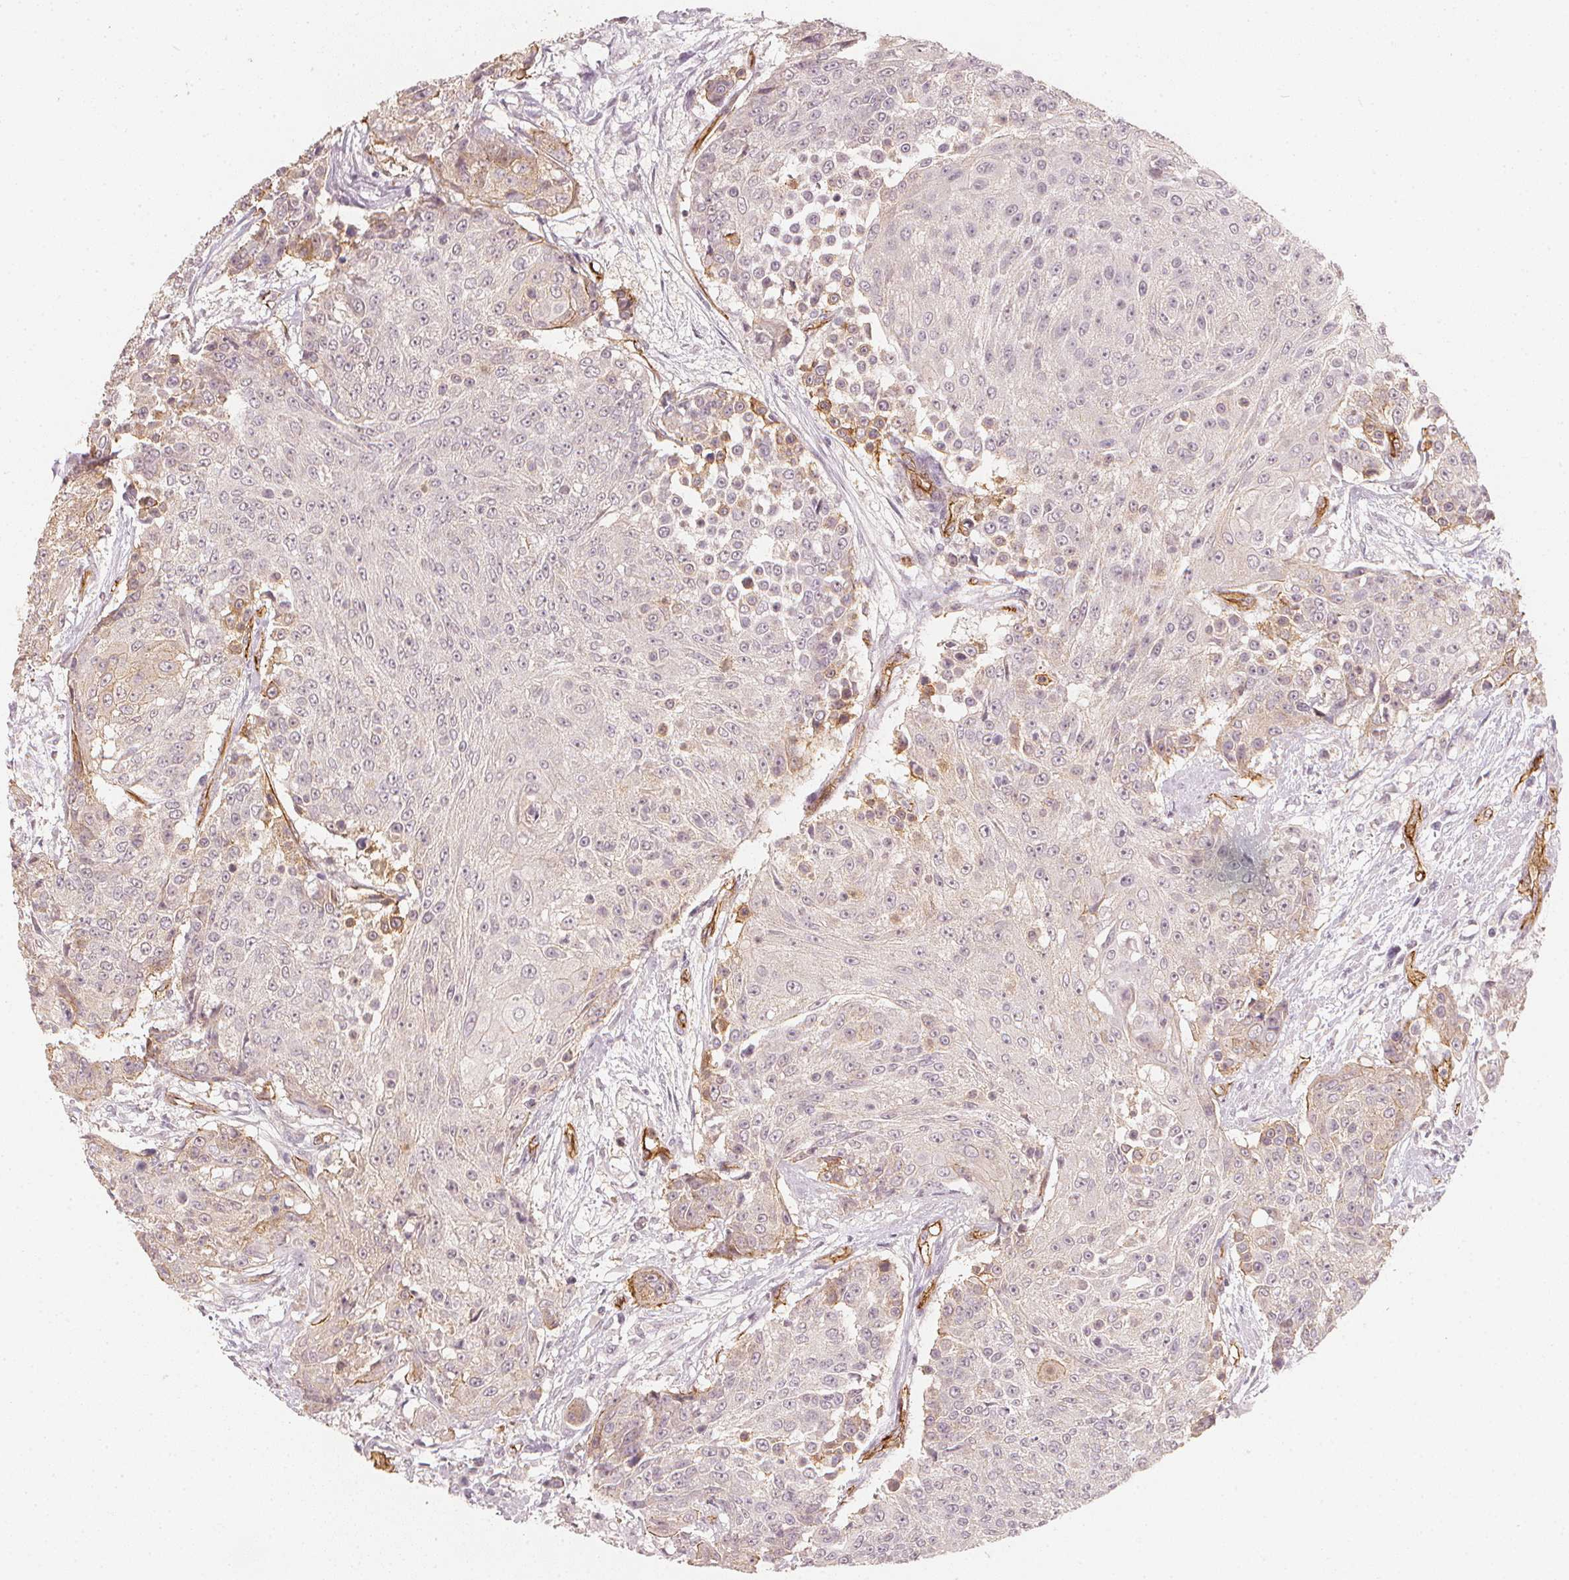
{"staining": {"intensity": "weak", "quantity": "<25%", "location": "cytoplasmic/membranous"}, "tissue": "urothelial cancer", "cell_type": "Tumor cells", "image_type": "cancer", "snomed": [{"axis": "morphology", "description": "Urothelial carcinoma, High grade"}, {"axis": "topography", "description": "Urinary bladder"}], "caption": "Human urothelial cancer stained for a protein using IHC displays no expression in tumor cells.", "gene": "CIB1", "patient": {"sex": "female", "age": 63}}